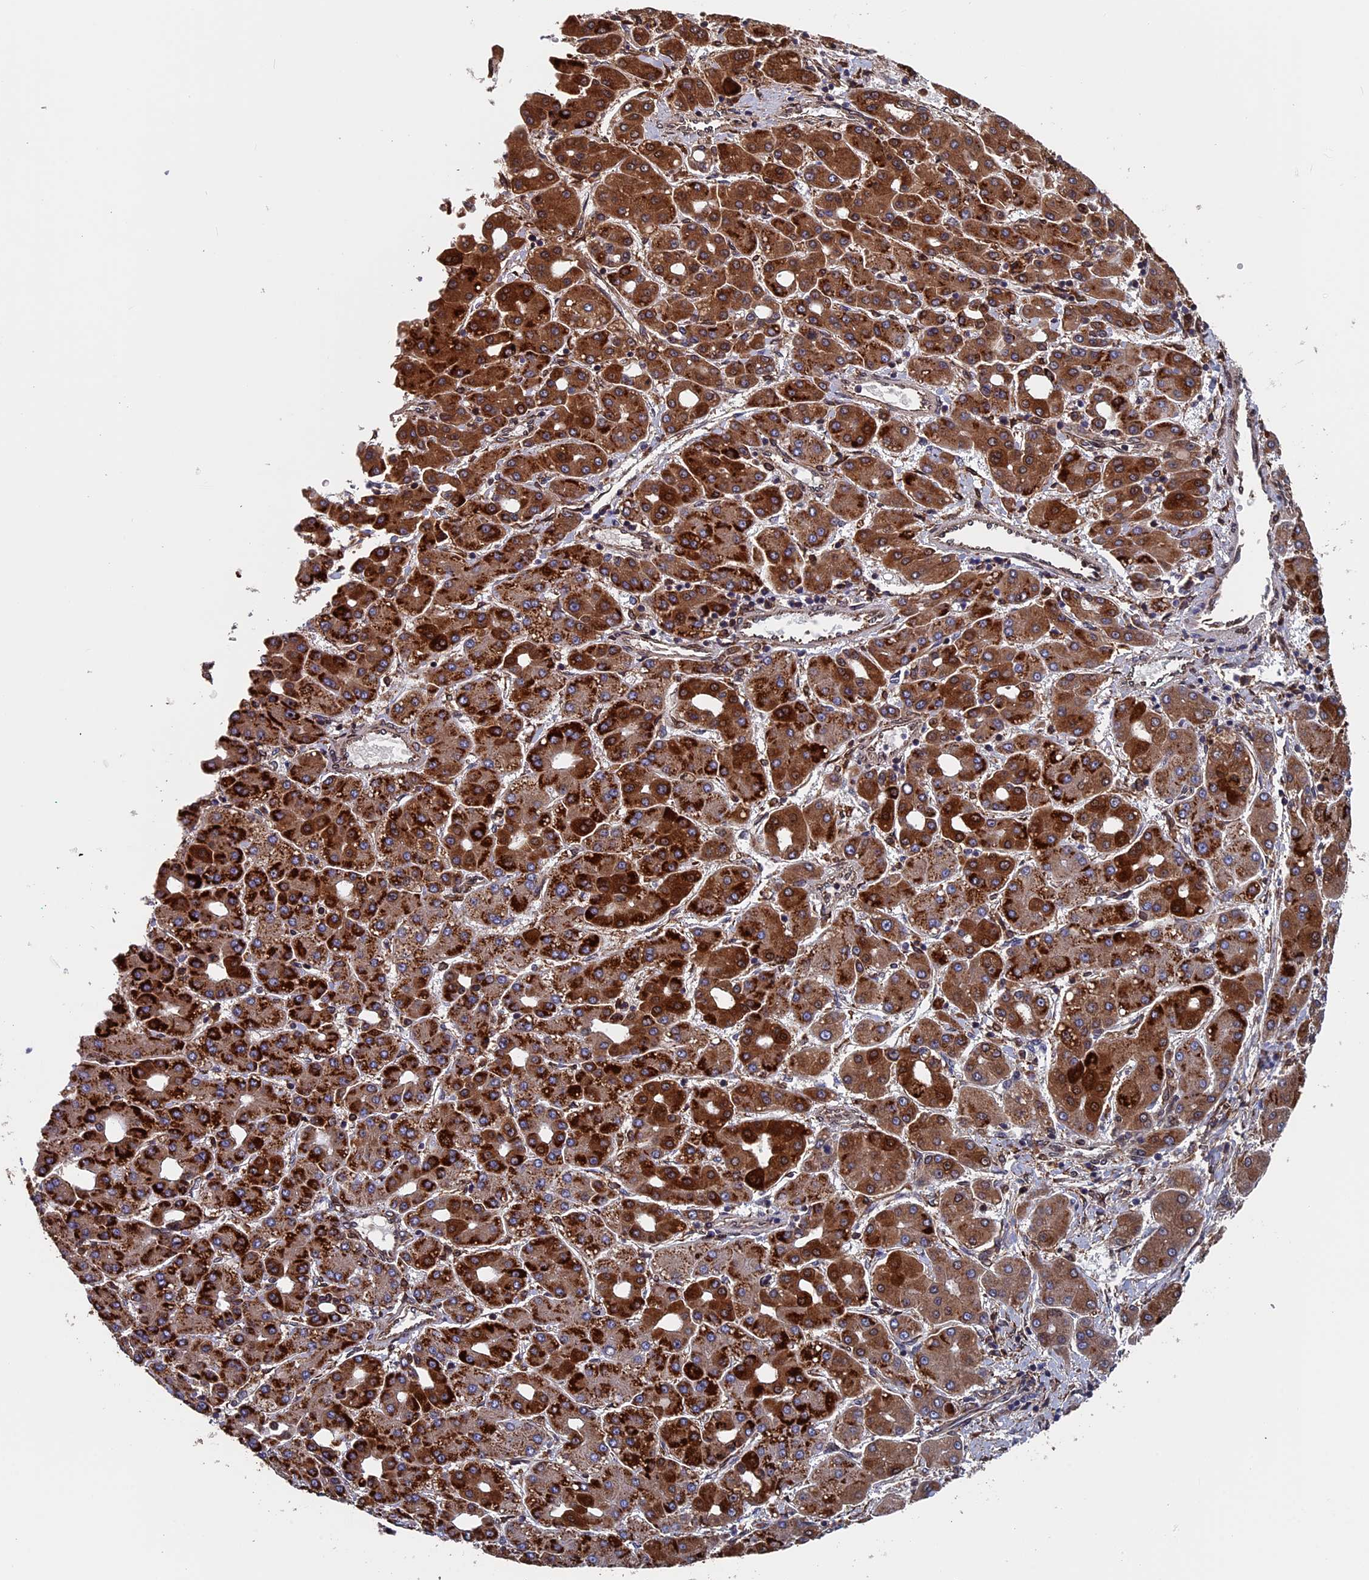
{"staining": {"intensity": "strong", "quantity": ">75%", "location": "cytoplasmic/membranous"}, "tissue": "liver cancer", "cell_type": "Tumor cells", "image_type": "cancer", "snomed": [{"axis": "morphology", "description": "Carcinoma, Hepatocellular, NOS"}, {"axis": "topography", "description": "Liver"}], "caption": "Strong cytoplasmic/membranous protein positivity is identified in approximately >75% of tumor cells in liver cancer (hepatocellular carcinoma). (DAB IHC, brown staining for protein, blue staining for nuclei).", "gene": "RPUSD1", "patient": {"sex": "male", "age": 65}}